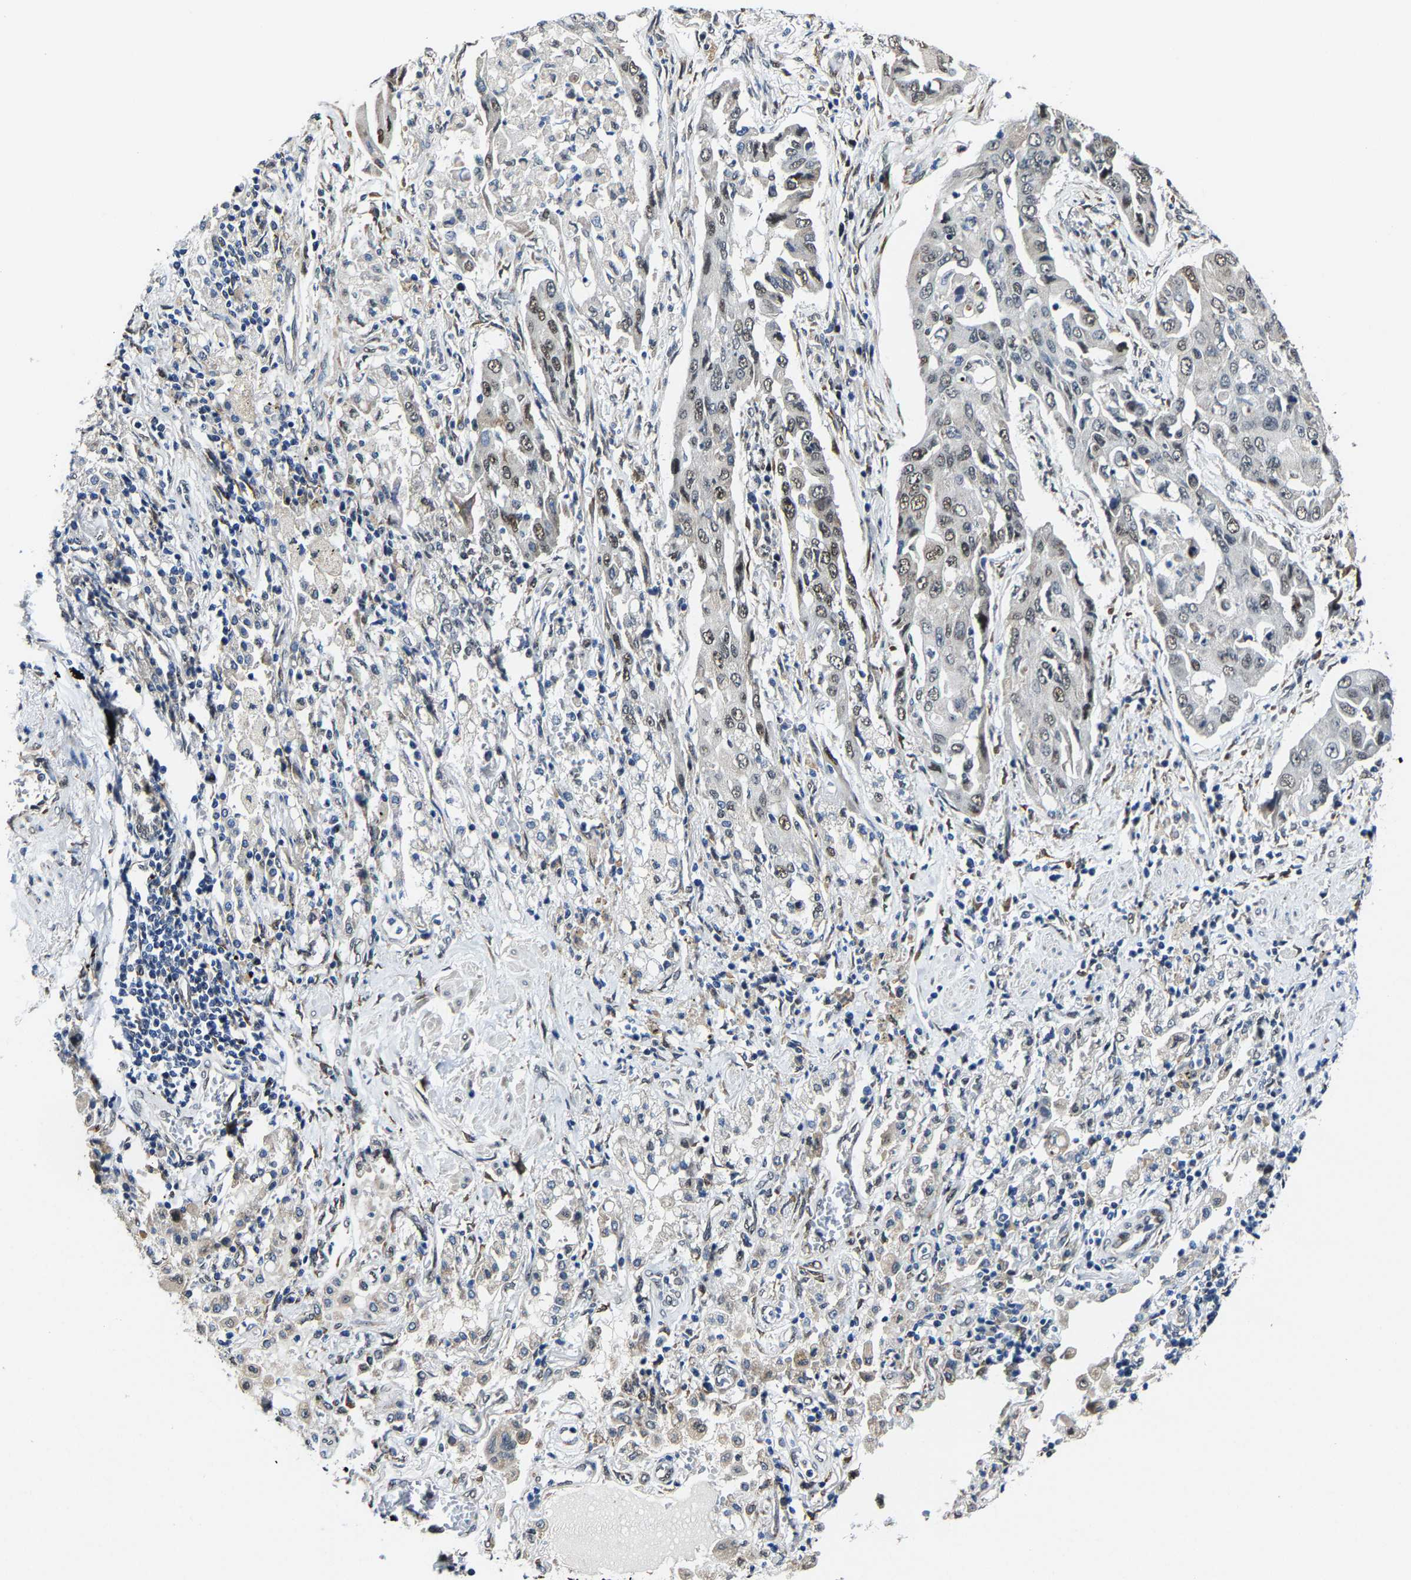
{"staining": {"intensity": "weak", "quantity": "25%-75%", "location": "nuclear"}, "tissue": "lung cancer", "cell_type": "Tumor cells", "image_type": "cancer", "snomed": [{"axis": "morphology", "description": "Adenocarcinoma, NOS"}, {"axis": "topography", "description": "Lung"}], "caption": "Human adenocarcinoma (lung) stained with a protein marker shows weak staining in tumor cells.", "gene": "METTL1", "patient": {"sex": "female", "age": 65}}